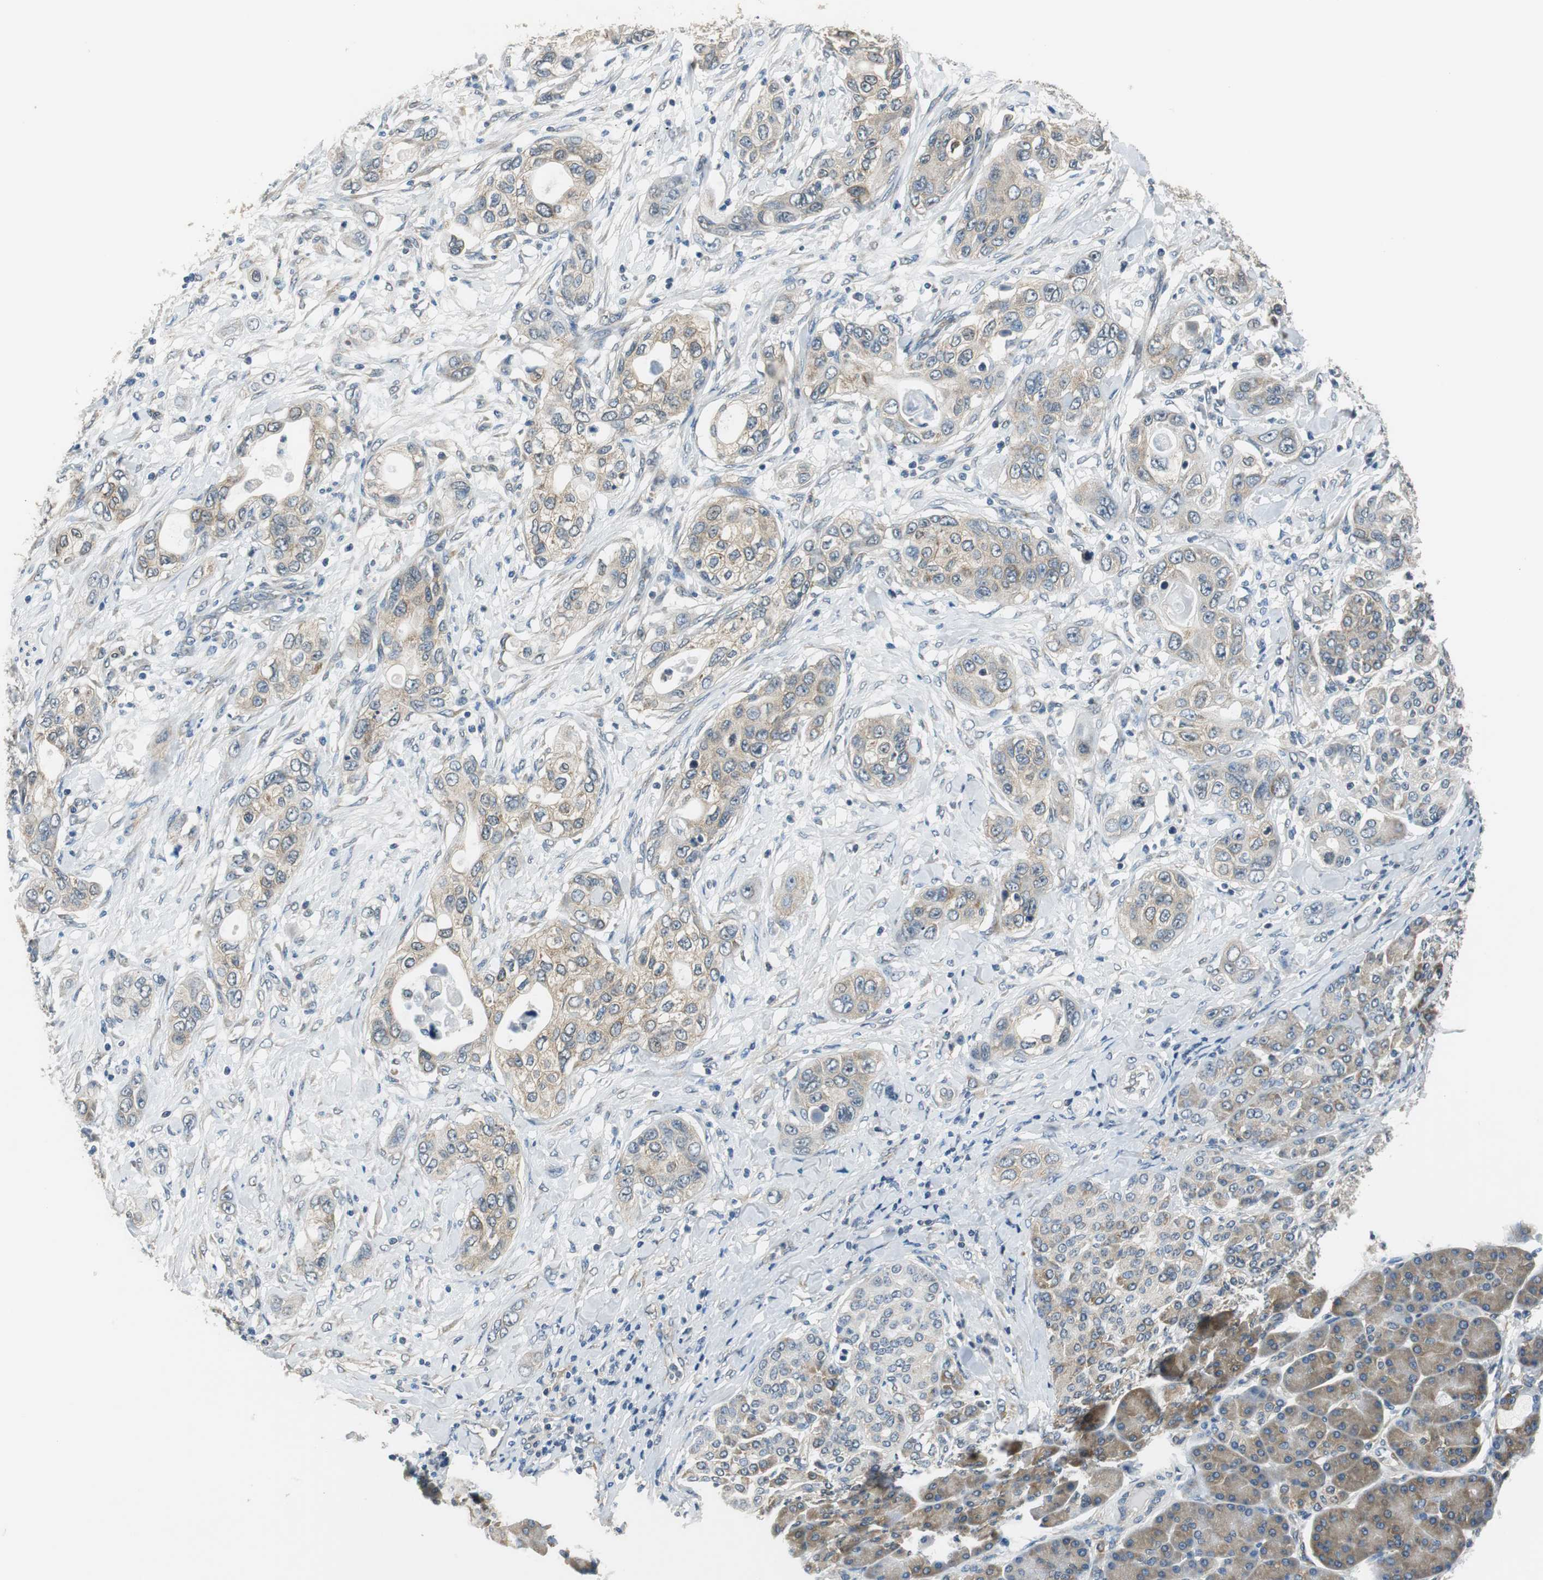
{"staining": {"intensity": "moderate", "quantity": ">75%", "location": "cytoplasmic/membranous"}, "tissue": "pancreatic cancer", "cell_type": "Tumor cells", "image_type": "cancer", "snomed": [{"axis": "morphology", "description": "Adenocarcinoma, NOS"}, {"axis": "topography", "description": "Pancreas"}], "caption": "IHC staining of pancreatic cancer (adenocarcinoma), which reveals medium levels of moderate cytoplasmic/membranous staining in about >75% of tumor cells indicating moderate cytoplasmic/membranous protein expression. The staining was performed using DAB (3,3'-diaminobenzidine) (brown) for protein detection and nuclei were counterstained in hematoxylin (blue).", "gene": "CNOT3", "patient": {"sex": "female", "age": 70}}